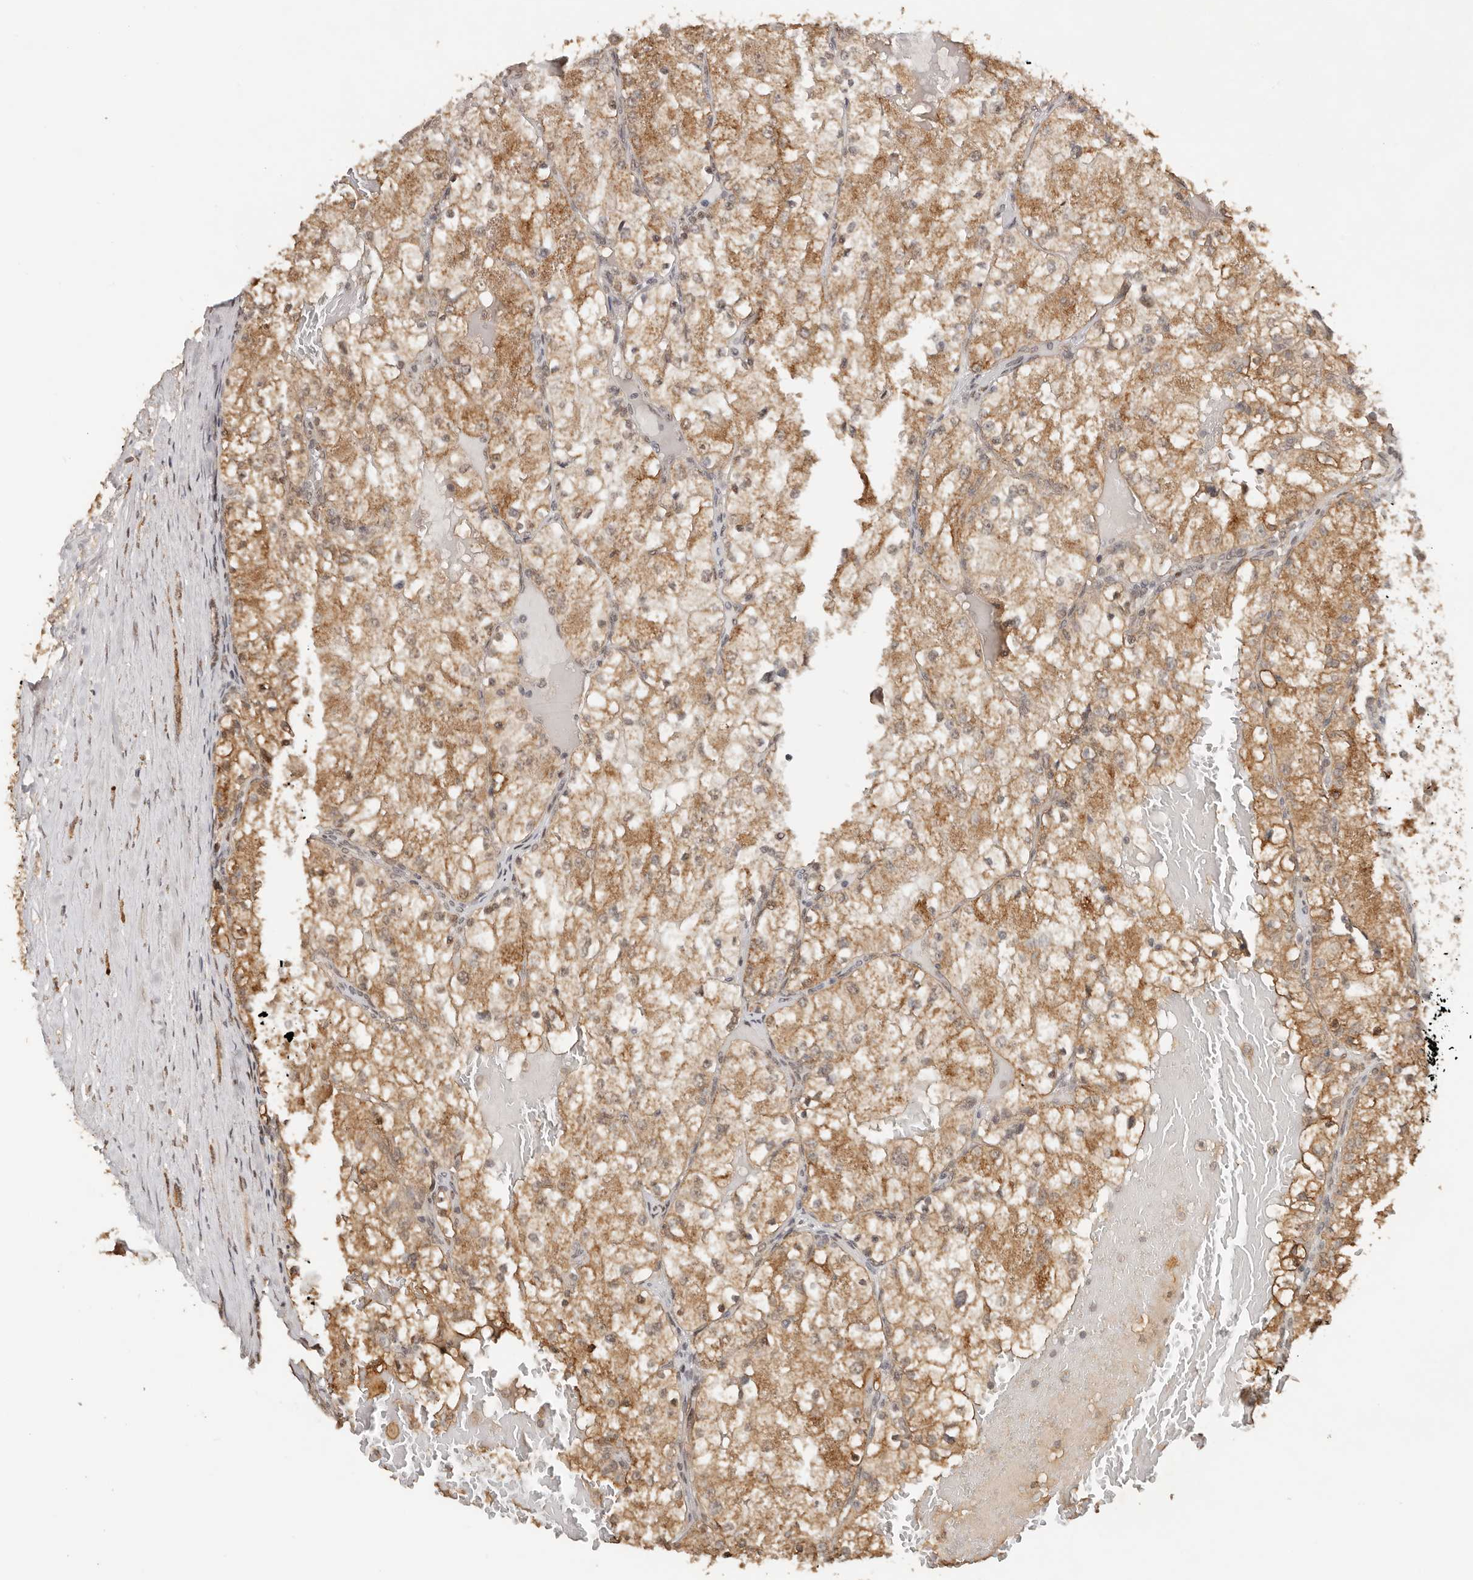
{"staining": {"intensity": "moderate", "quantity": ">75%", "location": "cytoplasmic/membranous"}, "tissue": "renal cancer", "cell_type": "Tumor cells", "image_type": "cancer", "snomed": [{"axis": "morphology", "description": "Normal tissue, NOS"}, {"axis": "morphology", "description": "Adenocarcinoma, NOS"}, {"axis": "topography", "description": "Kidney"}], "caption": "Immunohistochemistry (DAB) staining of renal adenocarcinoma exhibits moderate cytoplasmic/membranous protein staining in about >75% of tumor cells.", "gene": "SEC14L1", "patient": {"sex": "male", "age": 68}}